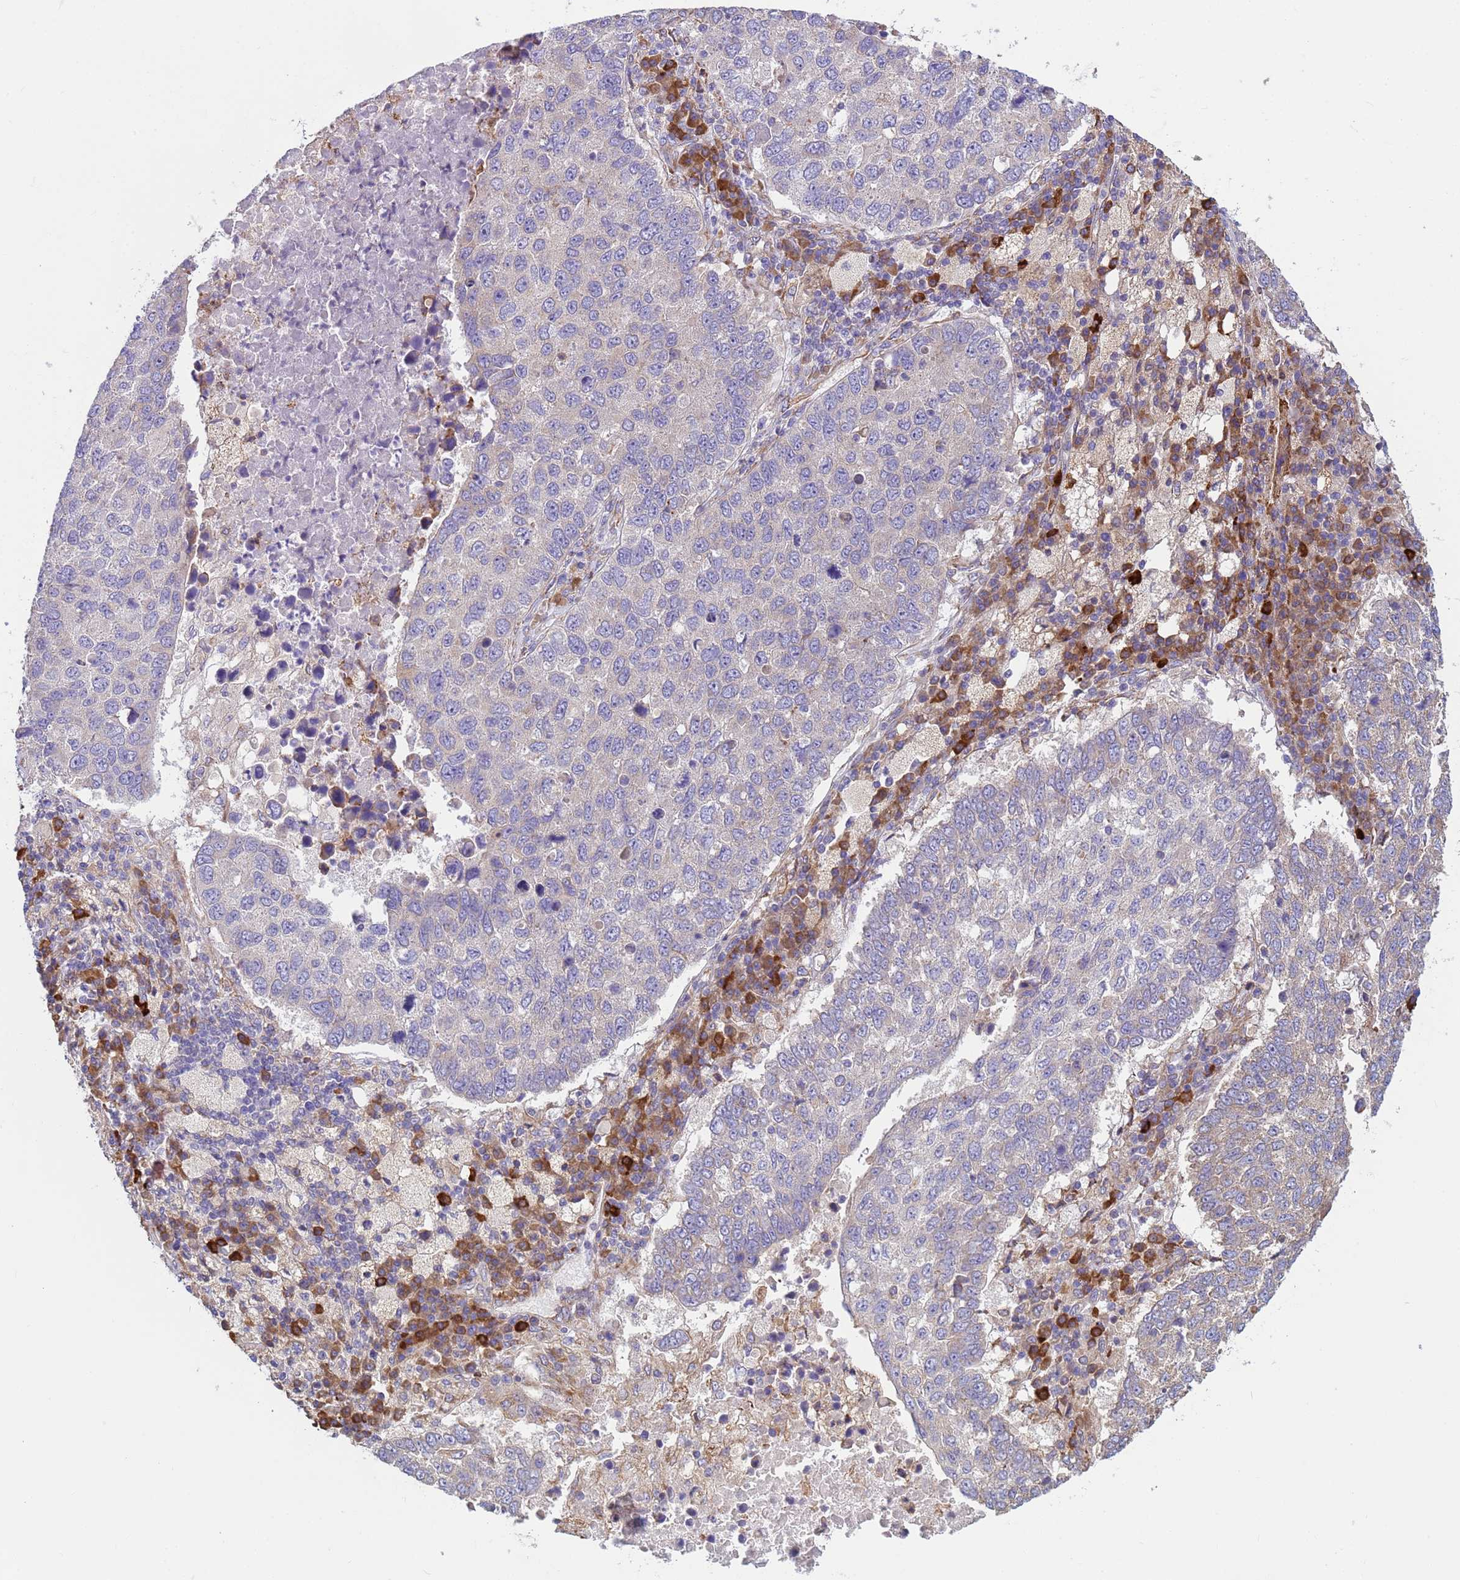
{"staining": {"intensity": "negative", "quantity": "none", "location": "none"}, "tissue": "lung cancer", "cell_type": "Tumor cells", "image_type": "cancer", "snomed": [{"axis": "morphology", "description": "Squamous cell carcinoma, NOS"}, {"axis": "topography", "description": "Lung"}], "caption": "Tumor cells show no significant protein staining in lung squamous cell carcinoma. (Brightfield microscopy of DAB (3,3'-diaminobenzidine) IHC at high magnification).", "gene": "THAP5", "patient": {"sex": "male", "age": 73}}